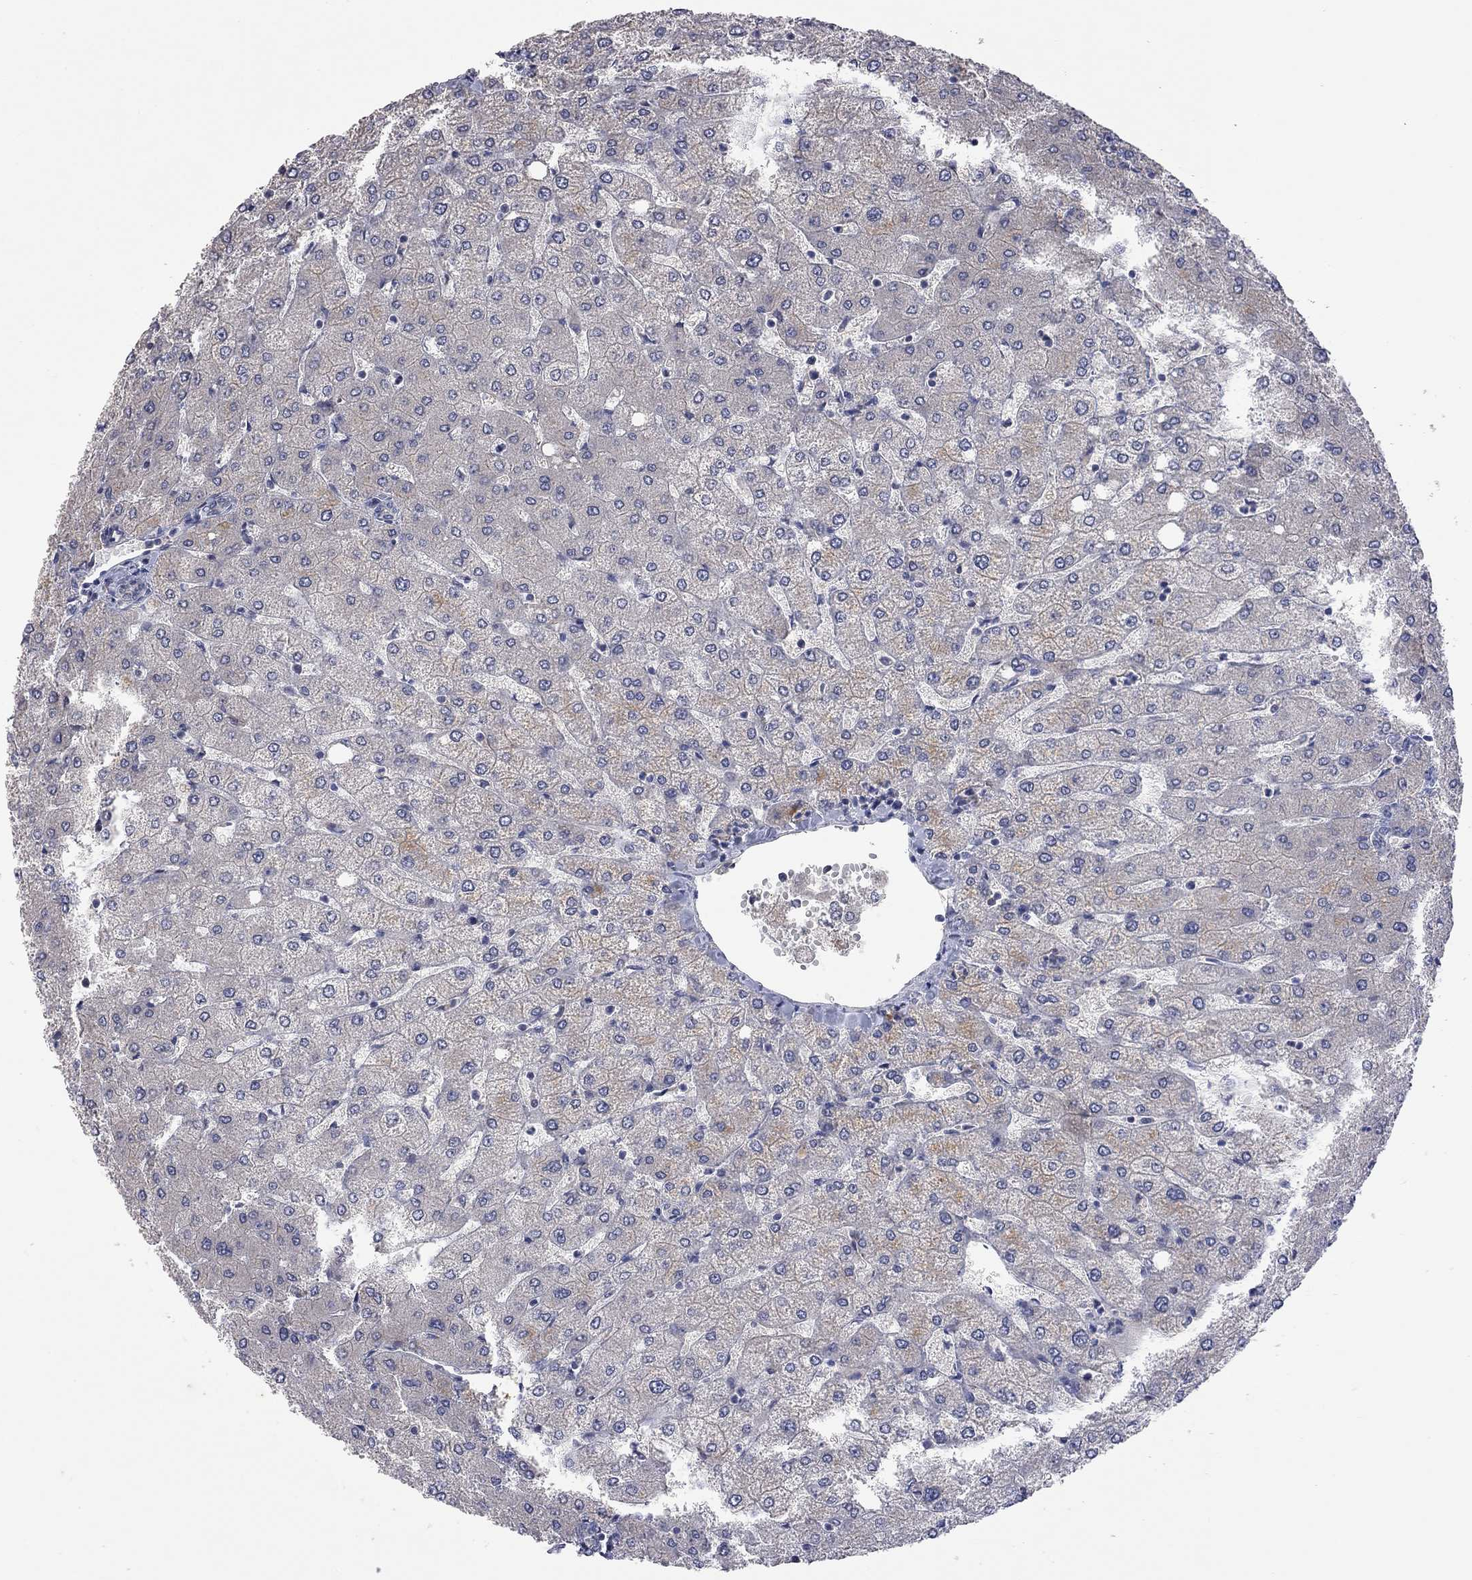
{"staining": {"intensity": "negative", "quantity": "none", "location": "none"}, "tissue": "liver", "cell_type": "Cholangiocytes", "image_type": "normal", "snomed": [{"axis": "morphology", "description": "Normal tissue, NOS"}, {"axis": "topography", "description": "Liver"}], "caption": "Immunohistochemical staining of benign liver exhibits no significant positivity in cholangiocytes.", "gene": "FABP12", "patient": {"sex": "female", "age": 54}}